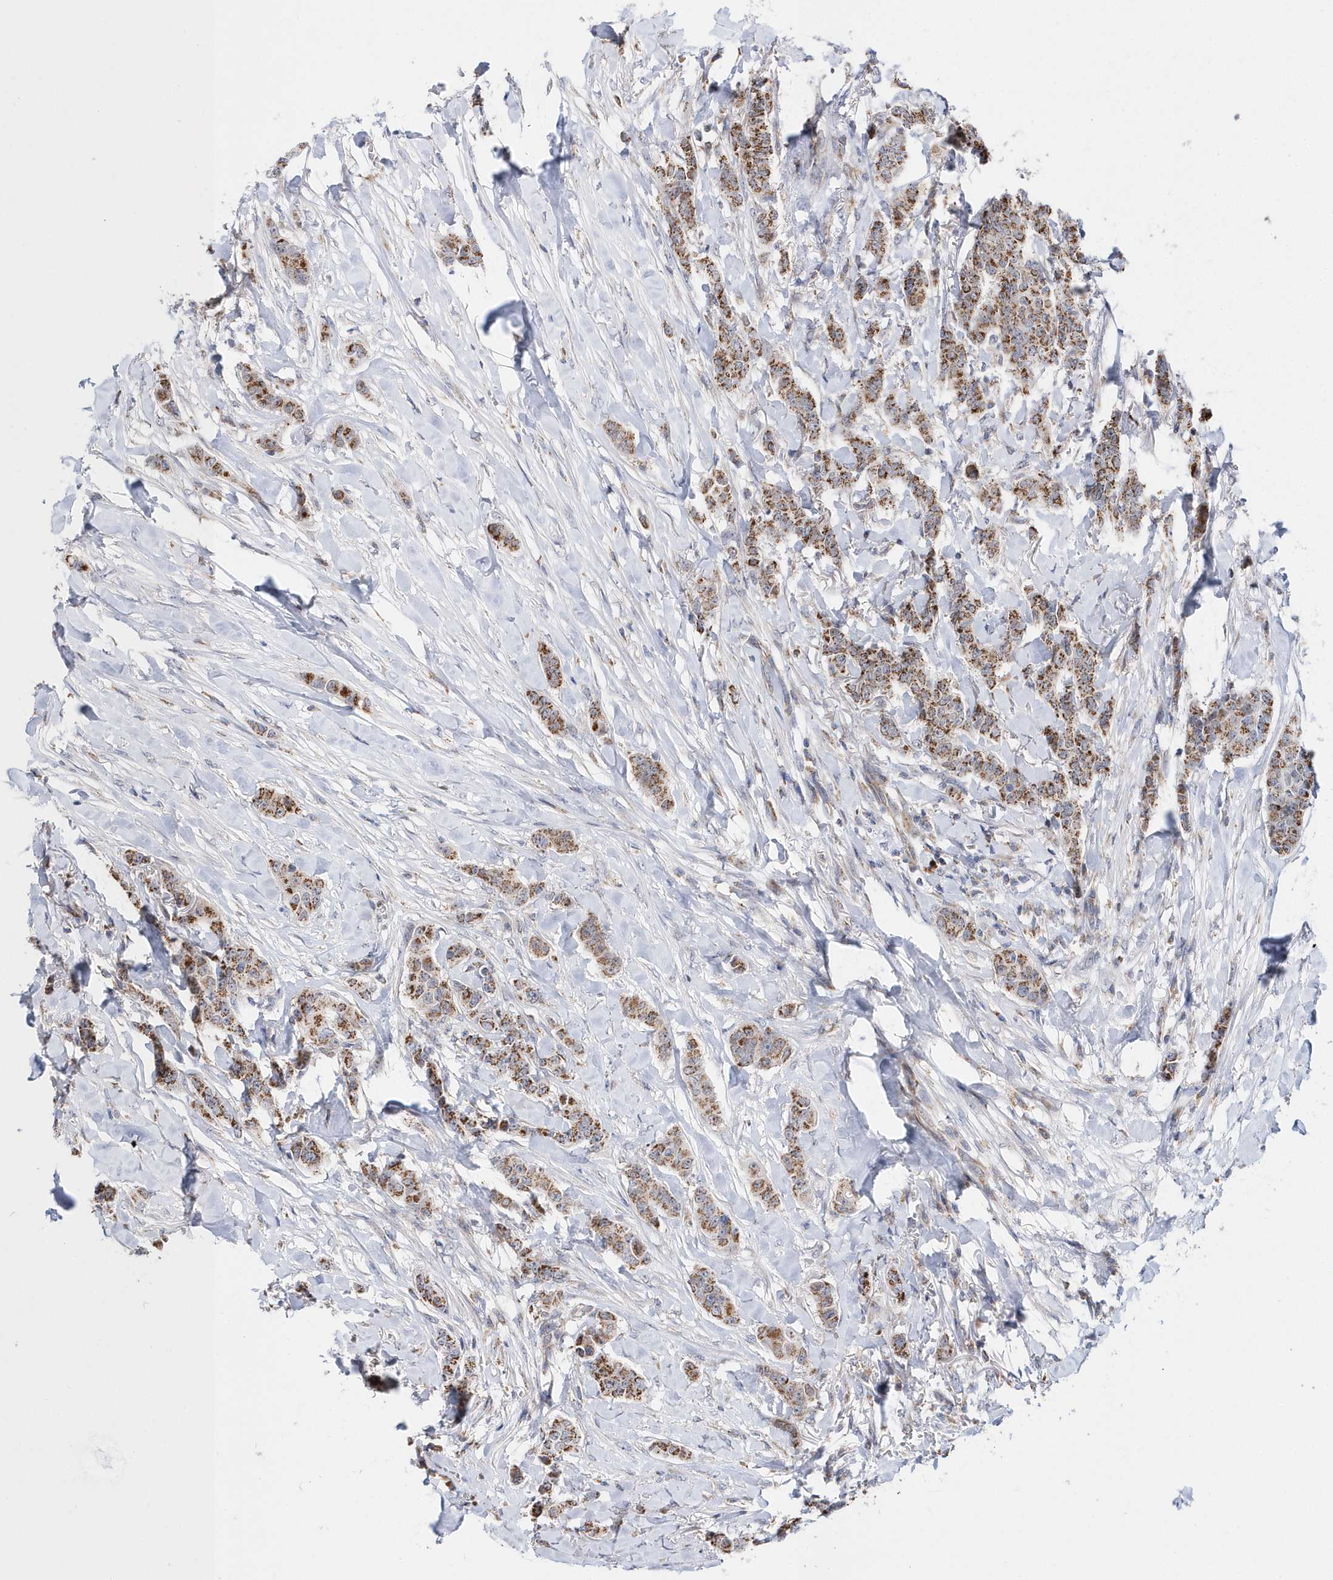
{"staining": {"intensity": "strong", "quantity": ">75%", "location": "cytoplasmic/membranous"}, "tissue": "breast cancer", "cell_type": "Tumor cells", "image_type": "cancer", "snomed": [{"axis": "morphology", "description": "Duct carcinoma"}, {"axis": "topography", "description": "Breast"}], "caption": "Strong cytoplasmic/membranous staining is present in approximately >75% of tumor cells in infiltrating ductal carcinoma (breast).", "gene": "SPATA5", "patient": {"sex": "female", "age": 40}}